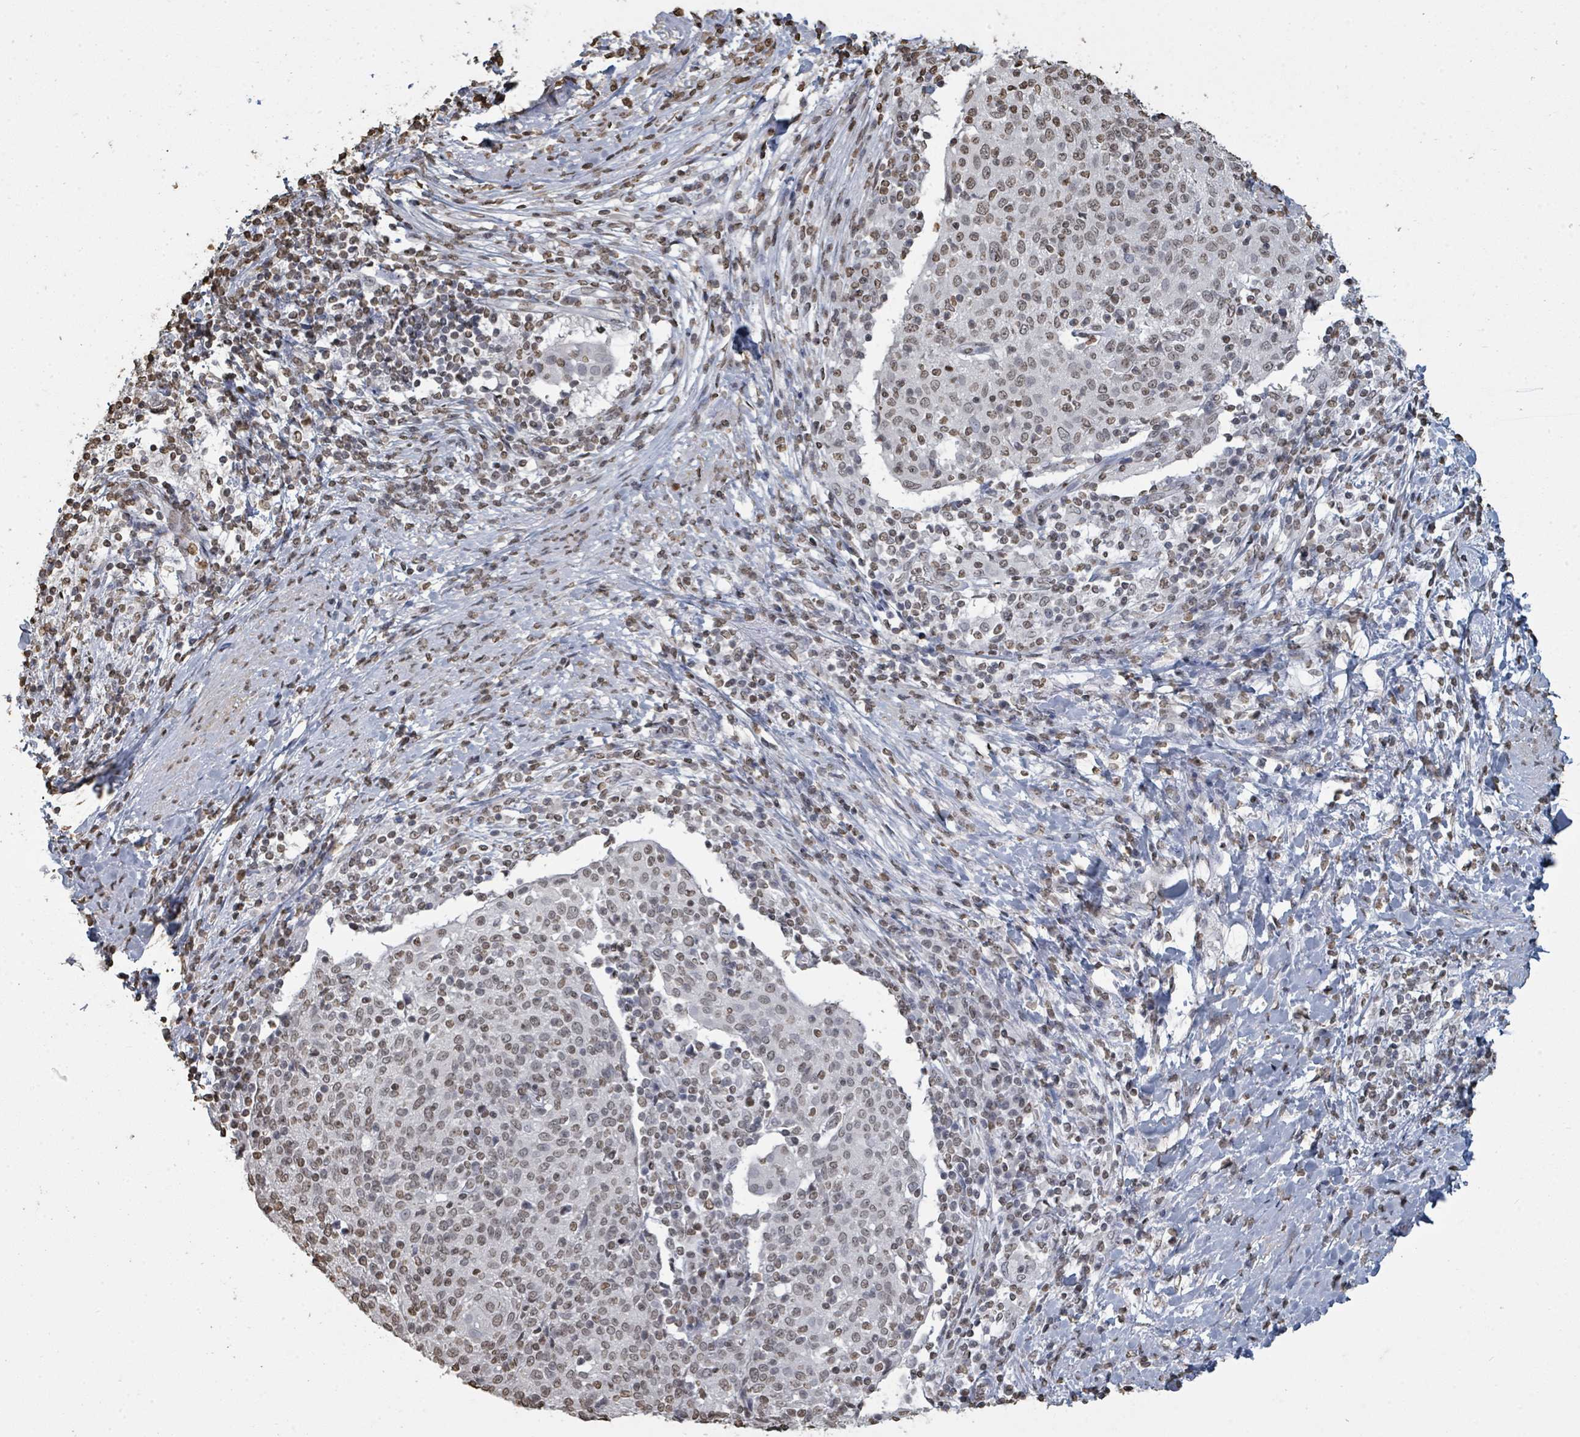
{"staining": {"intensity": "weak", "quantity": ">75%", "location": "nuclear"}, "tissue": "cervical cancer", "cell_type": "Tumor cells", "image_type": "cancer", "snomed": [{"axis": "morphology", "description": "Squamous cell carcinoma, NOS"}, {"axis": "topography", "description": "Cervix"}], "caption": "This histopathology image exhibits immunohistochemistry (IHC) staining of cervical cancer (squamous cell carcinoma), with low weak nuclear expression in approximately >75% of tumor cells.", "gene": "MRPS12", "patient": {"sex": "female", "age": 52}}